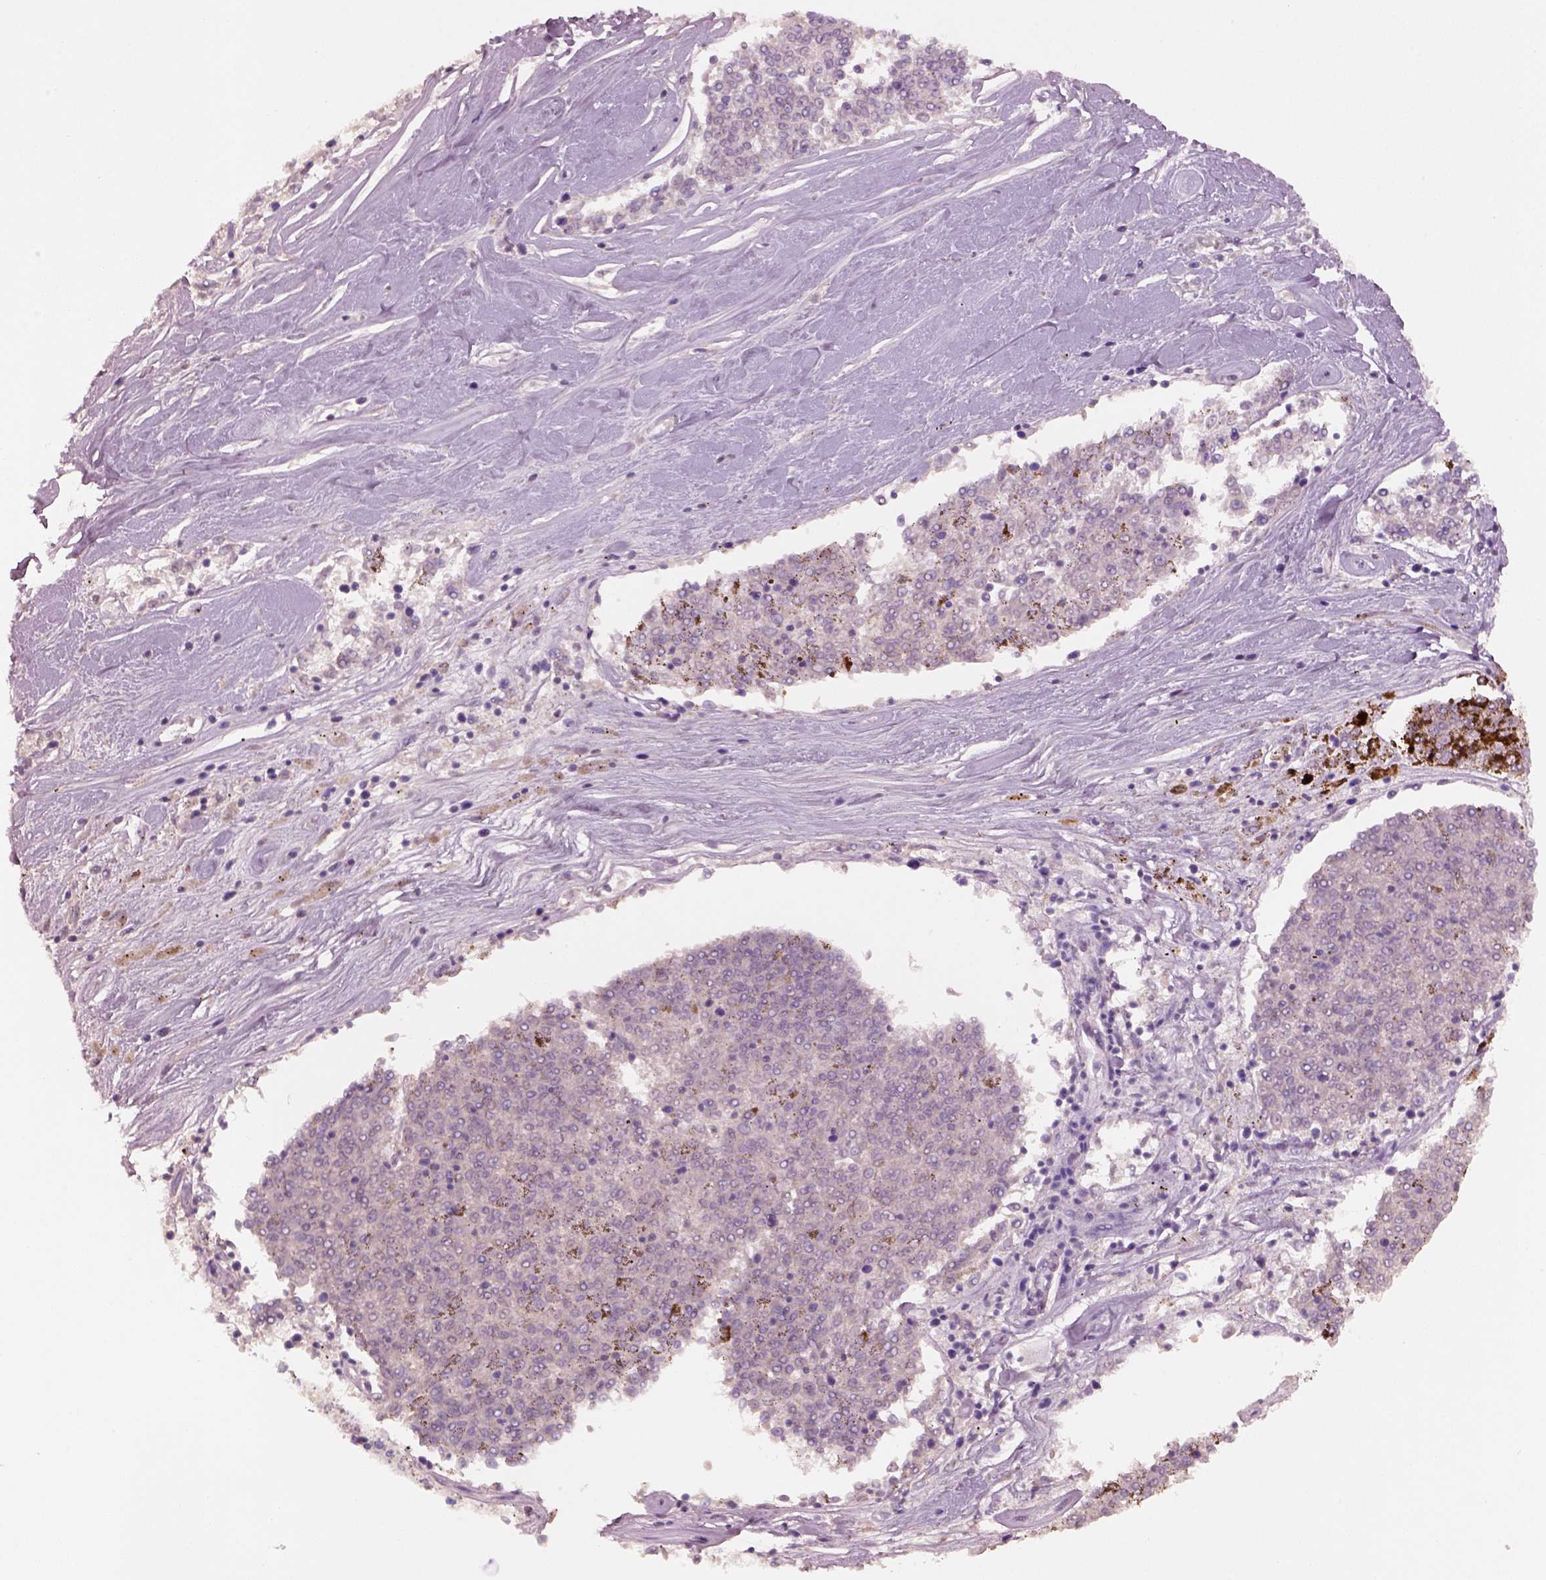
{"staining": {"intensity": "negative", "quantity": "none", "location": "none"}, "tissue": "melanoma", "cell_type": "Tumor cells", "image_type": "cancer", "snomed": [{"axis": "morphology", "description": "Malignant melanoma, NOS"}, {"axis": "topography", "description": "Skin"}], "caption": "This is a image of IHC staining of malignant melanoma, which shows no positivity in tumor cells.", "gene": "KCNIP3", "patient": {"sex": "female", "age": 72}}